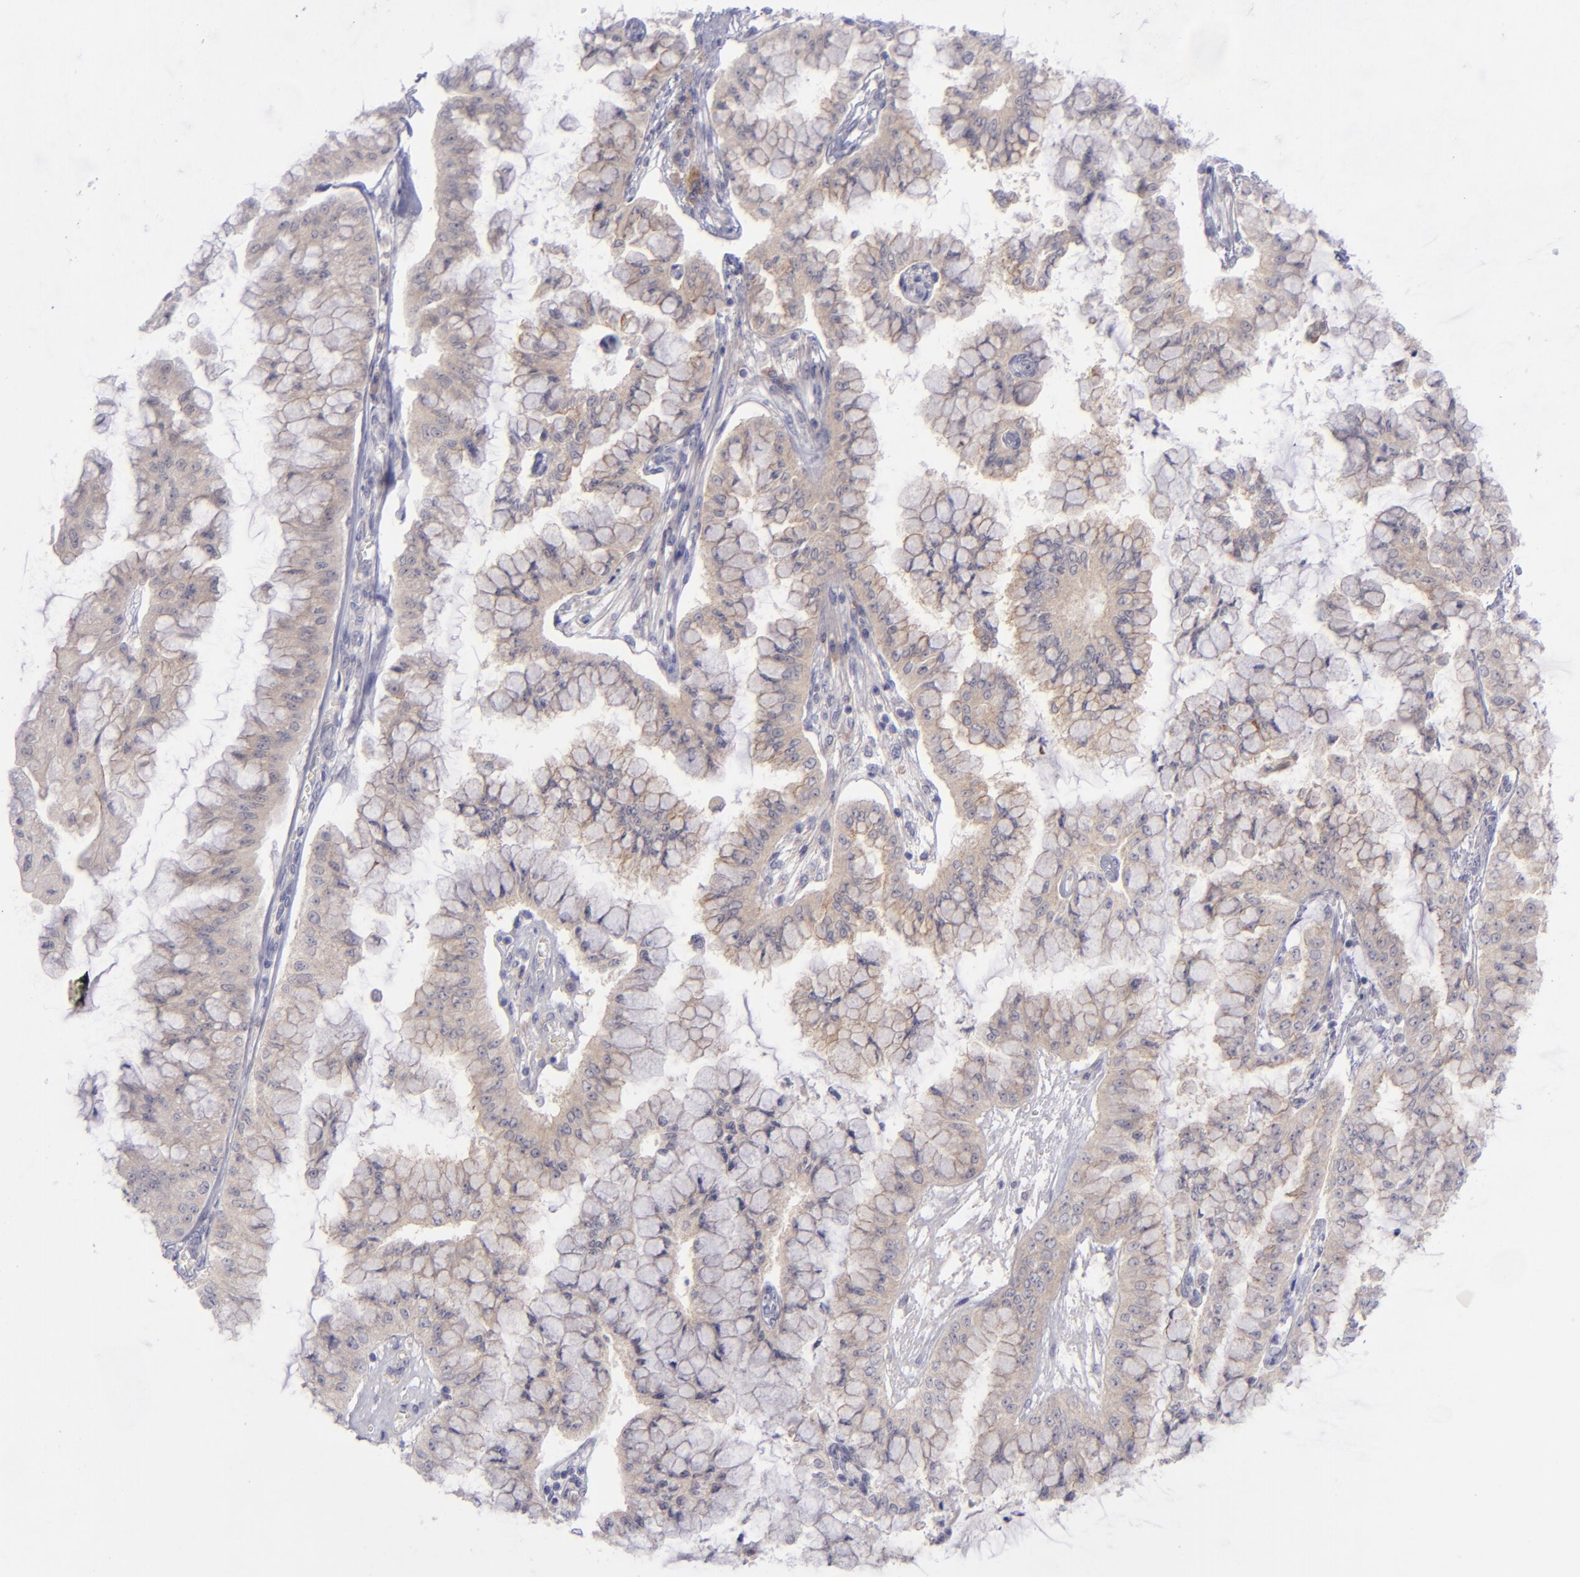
{"staining": {"intensity": "weak", "quantity": "25%-75%", "location": "cytoplasmic/membranous"}, "tissue": "liver cancer", "cell_type": "Tumor cells", "image_type": "cancer", "snomed": [{"axis": "morphology", "description": "Cholangiocarcinoma"}, {"axis": "topography", "description": "Liver"}], "caption": "DAB immunohistochemical staining of human liver cholangiocarcinoma displays weak cytoplasmic/membranous protein staining in about 25%-75% of tumor cells.", "gene": "EVPL", "patient": {"sex": "female", "age": 79}}